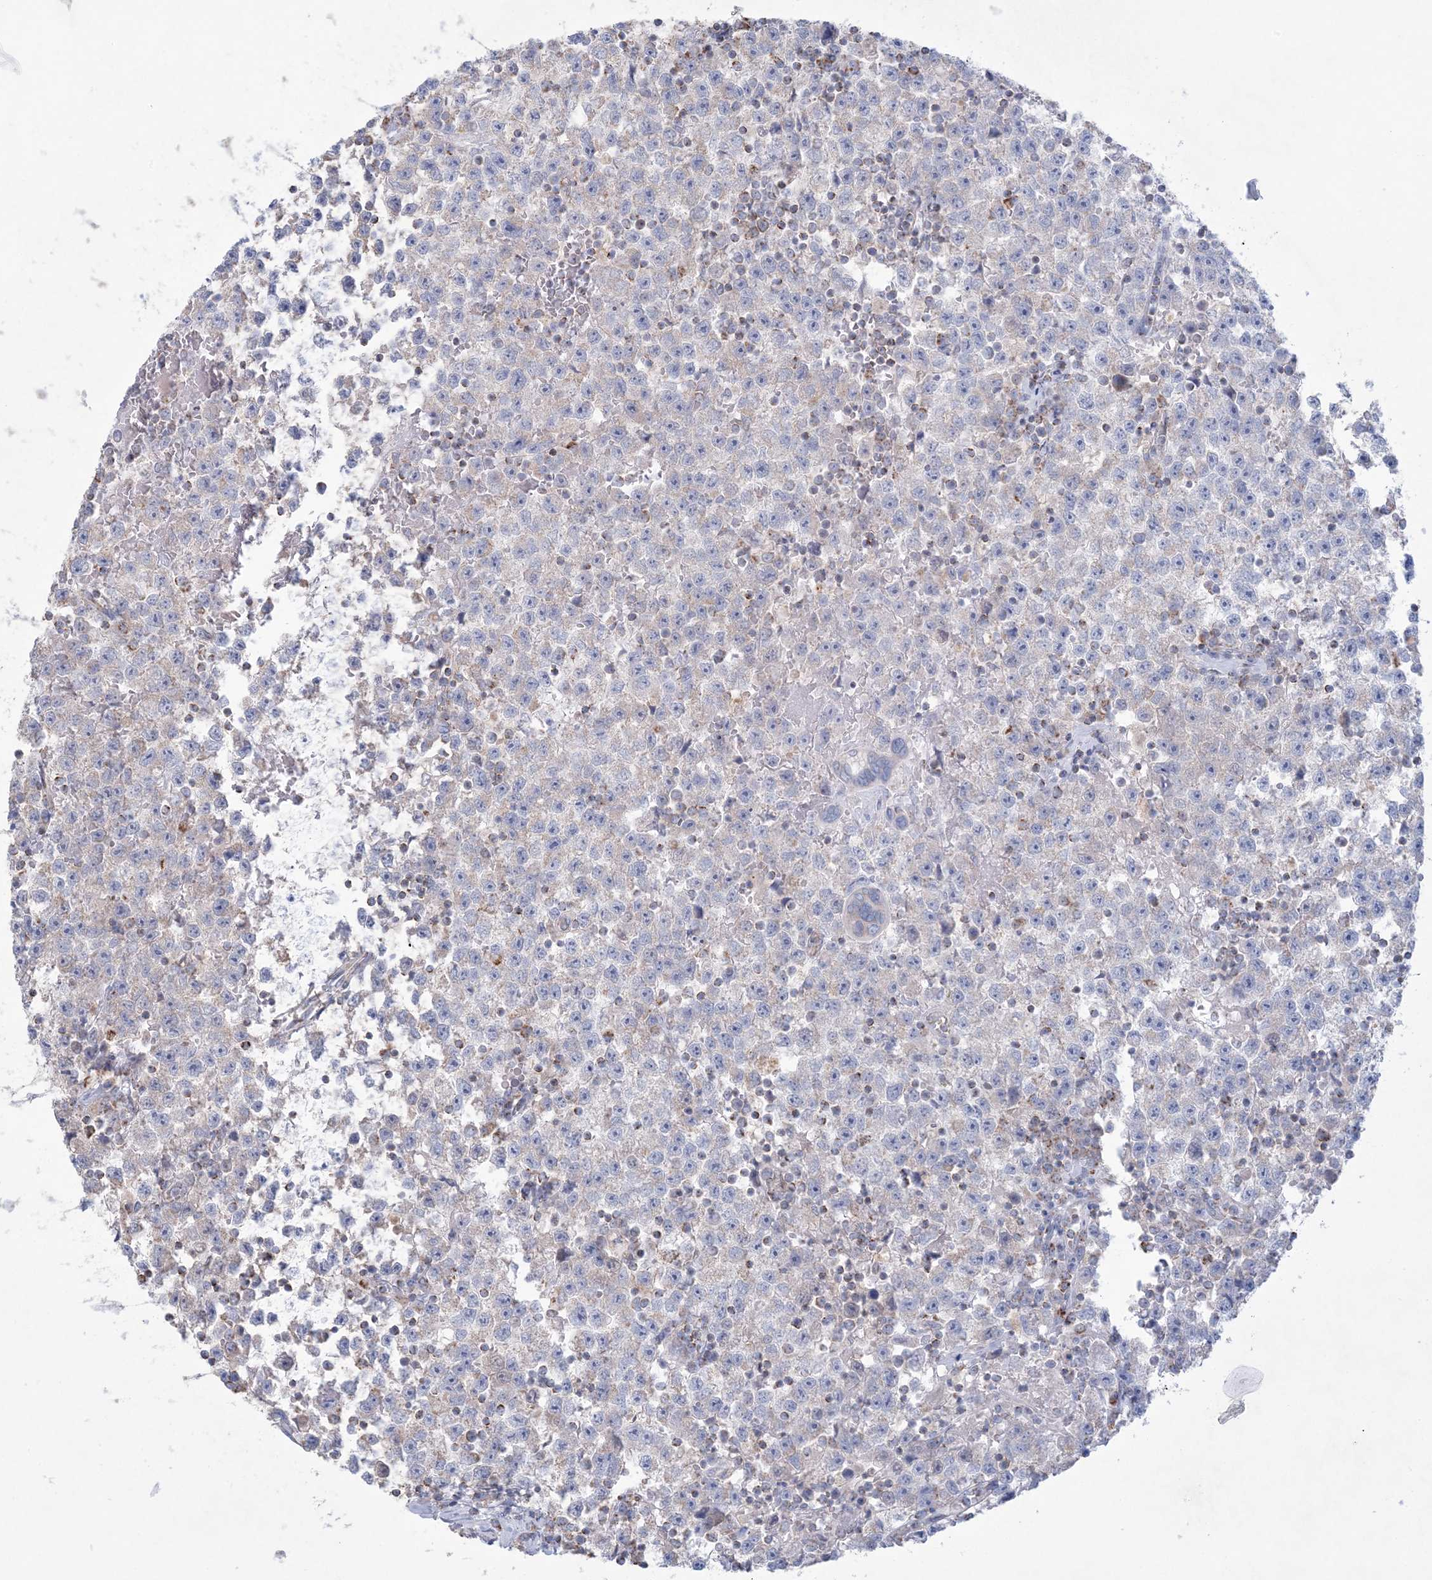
{"staining": {"intensity": "negative", "quantity": "none", "location": "none"}, "tissue": "testis cancer", "cell_type": "Tumor cells", "image_type": "cancer", "snomed": [{"axis": "morphology", "description": "Seminoma, NOS"}, {"axis": "topography", "description": "Testis"}], "caption": "The micrograph demonstrates no staining of tumor cells in testis cancer (seminoma).", "gene": "KCTD6", "patient": {"sex": "male", "age": 22}}